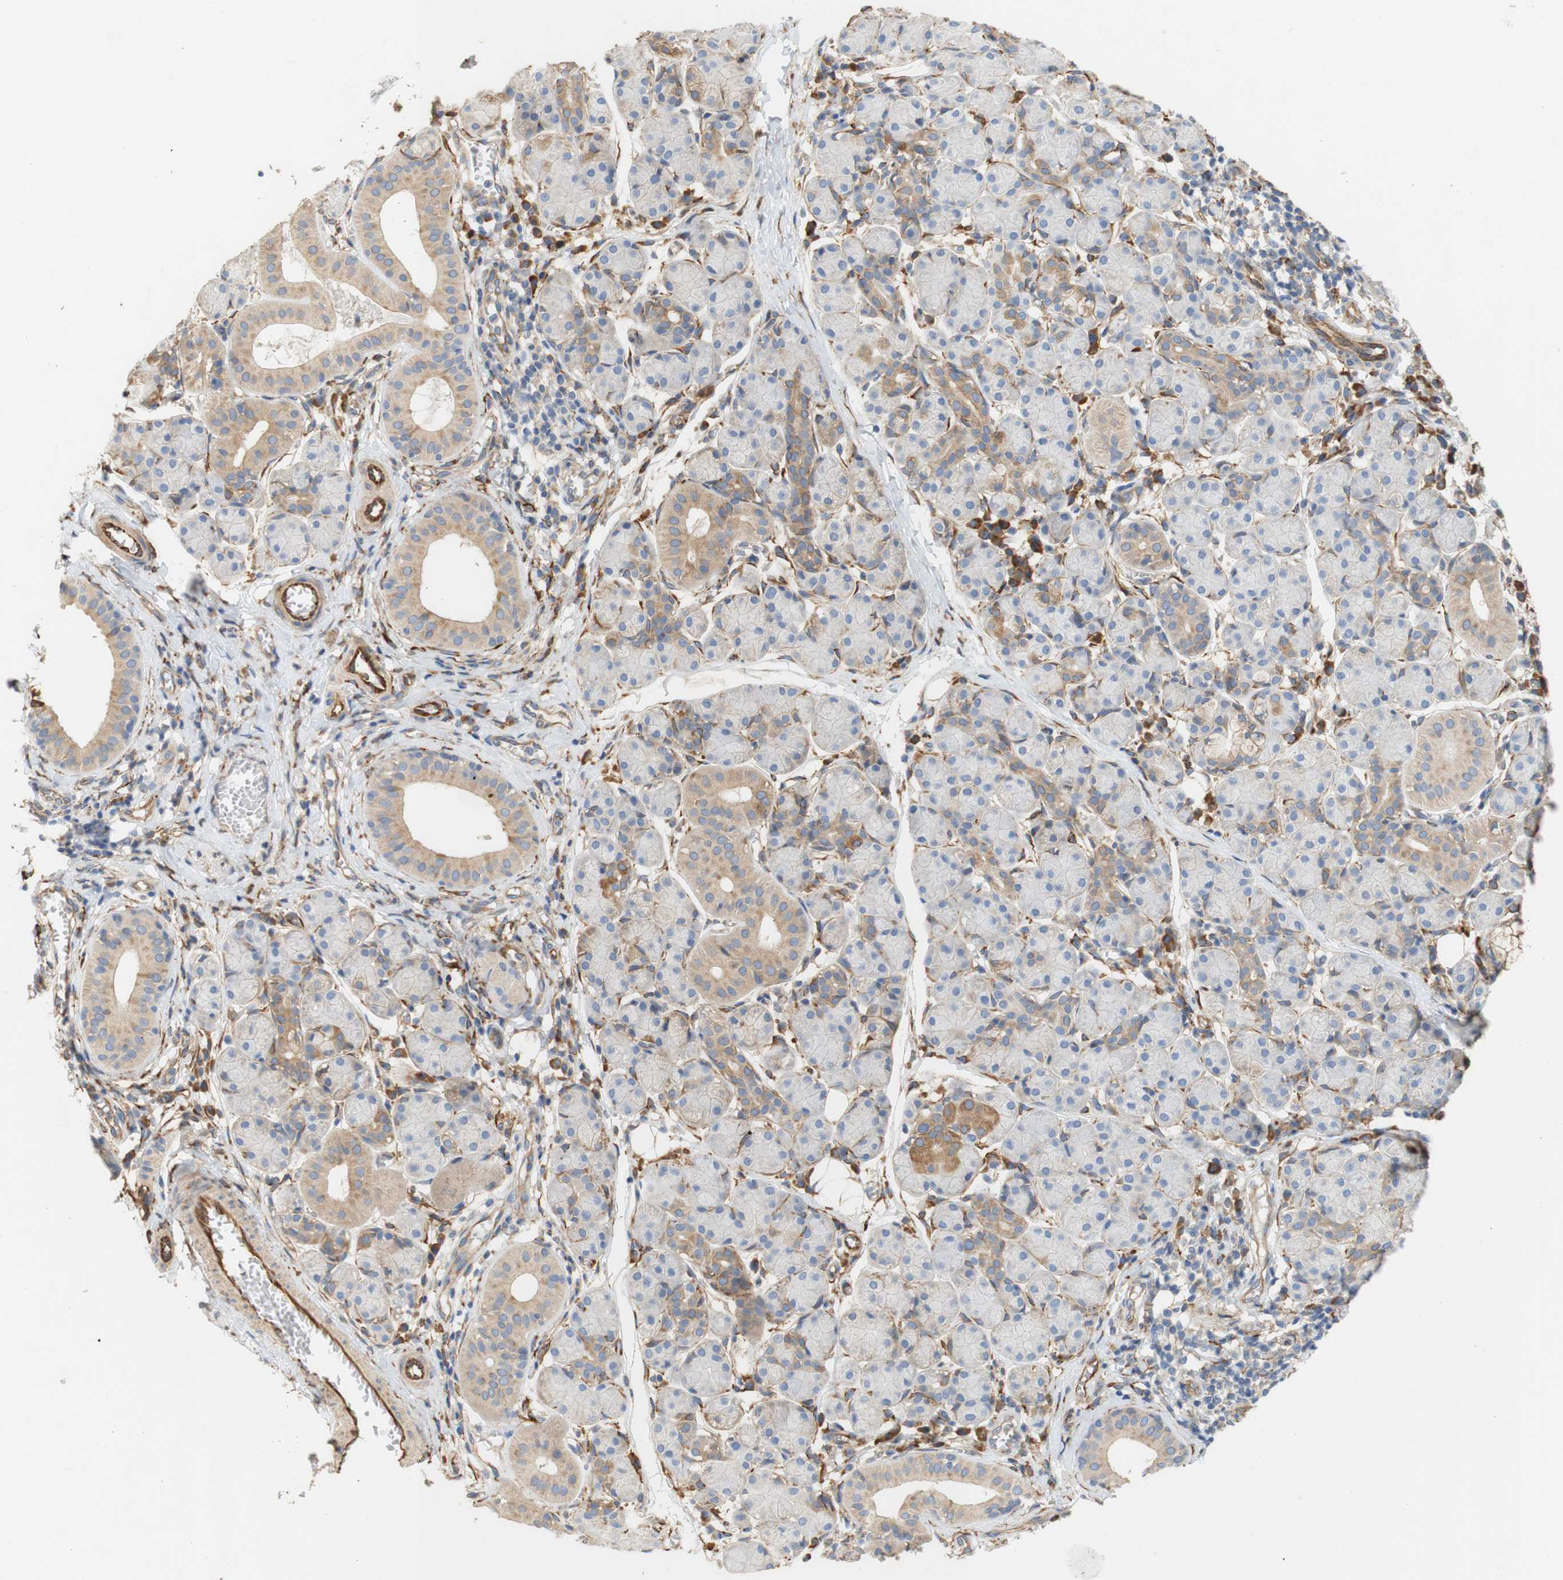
{"staining": {"intensity": "weak", "quantity": "25%-75%", "location": "cytoplasmic/membranous"}, "tissue": "salivary gland", "cell_type": "Glandular cells", "image_type": "normal", "snomed": [{"axis": "morphology", "description": "Normal tissue, NOS"}, {"axis": "morphology", "description": "Inflammation, NOS"}, {"axis": "topography", "description": "Lymph node"}, {"axis": "topography", "description": "Salivary gland"}], "caption": "Normal salivary gland shows weak cytoplasmic/membranous expression in approximately 25%-75% of glandular cells, visualized by immunohistochemistry. (DAB (3,3'-diaminobenzidine) IHC with brightfield microscopy, high magnification).", "gene": "EIF2AK4", "patient": {"sex": "male", "age": 3}}